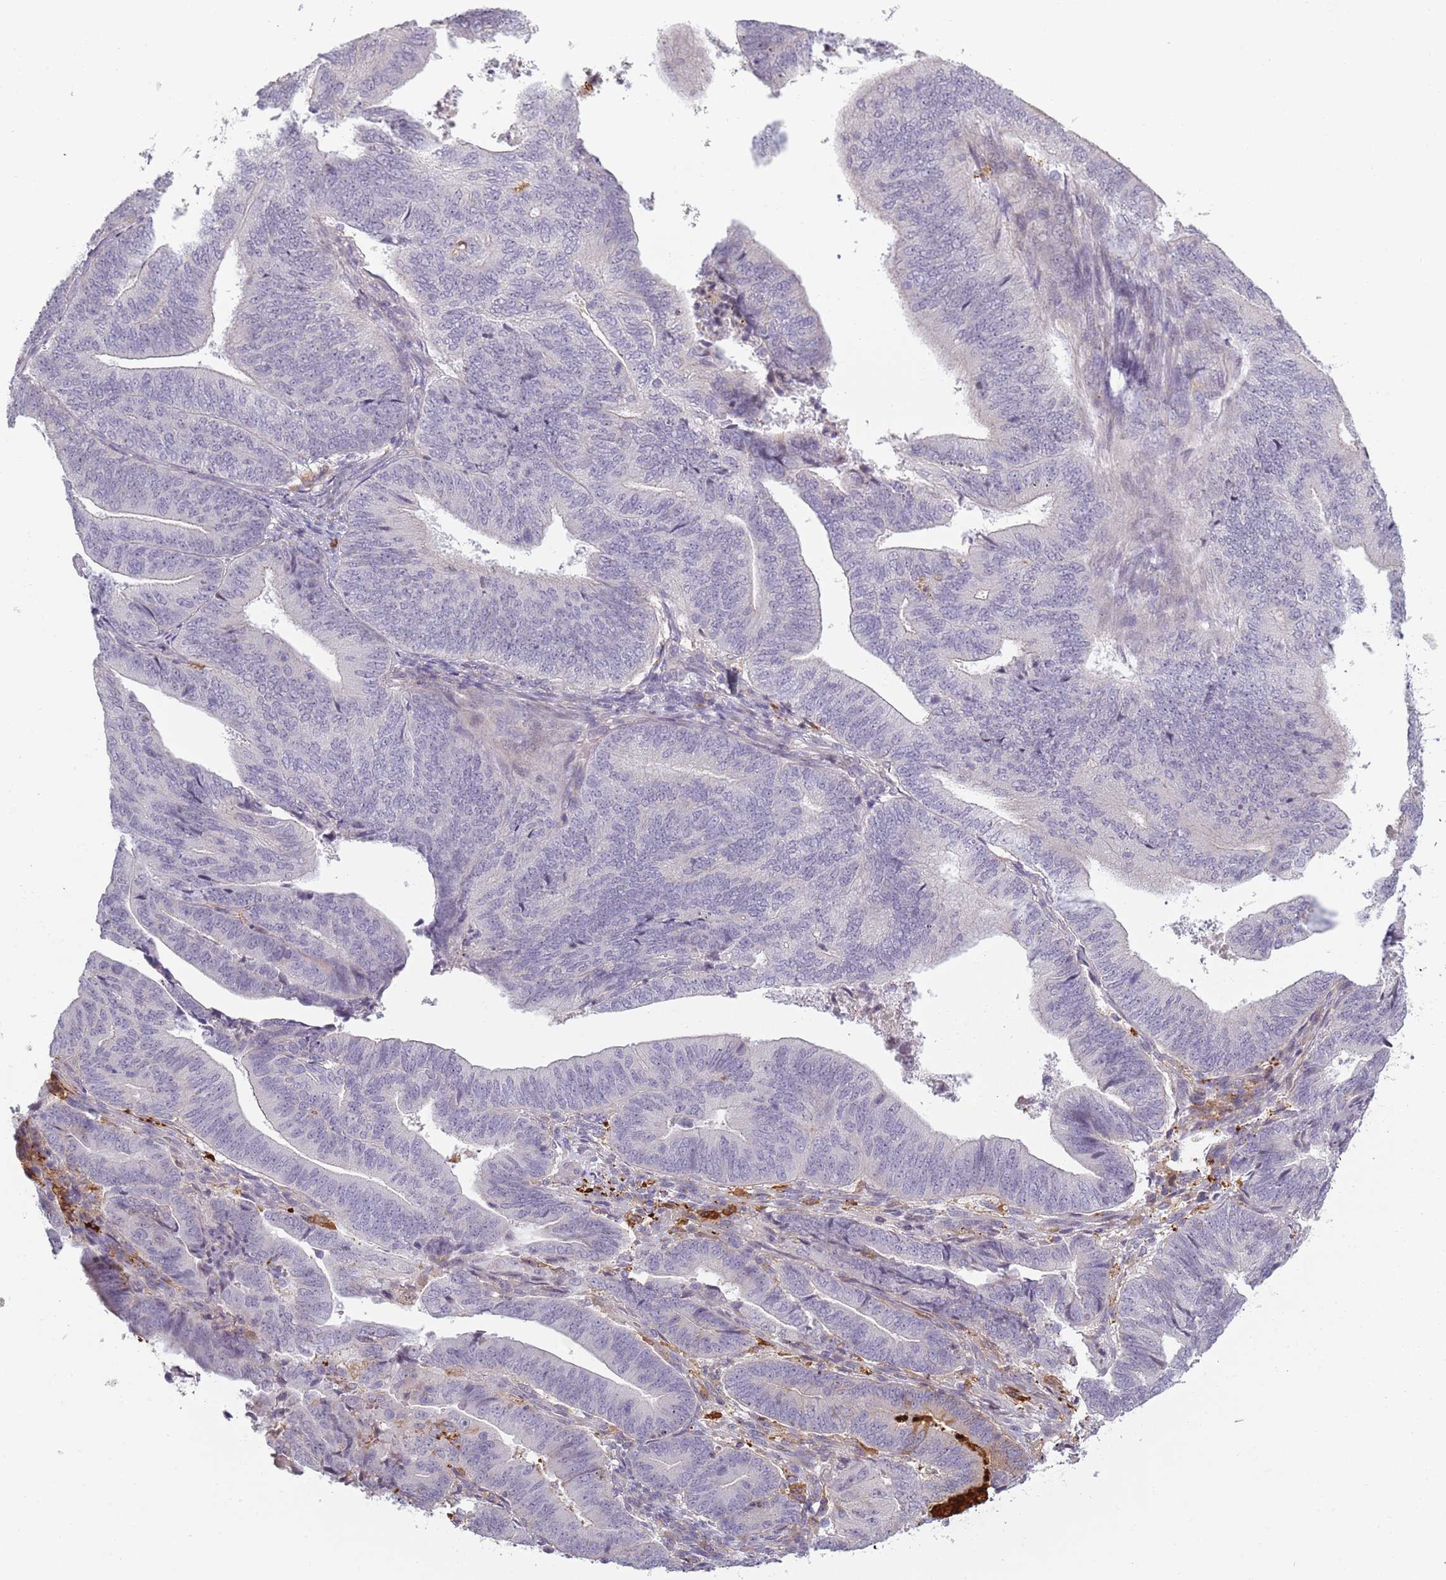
{"staining": {"intensity": "negative", "quantity": "none", "location": "none"}, "tissue": "endometrial cancer", "cell_type": "Tumor cells", "image_type": "cancer", "snomed": [{"axis": "morphology", "description": "Adenocarcinoma, NOS"}, {"axis": "topography", "description": "Endometrium"}], "caption": "This is an IHC image of human endometrial cancer (adenocarcinoma). There is no positivity in tumor cells.", "gene": "CC2D2B", "patient": {"sex": "female", "age": 70}}